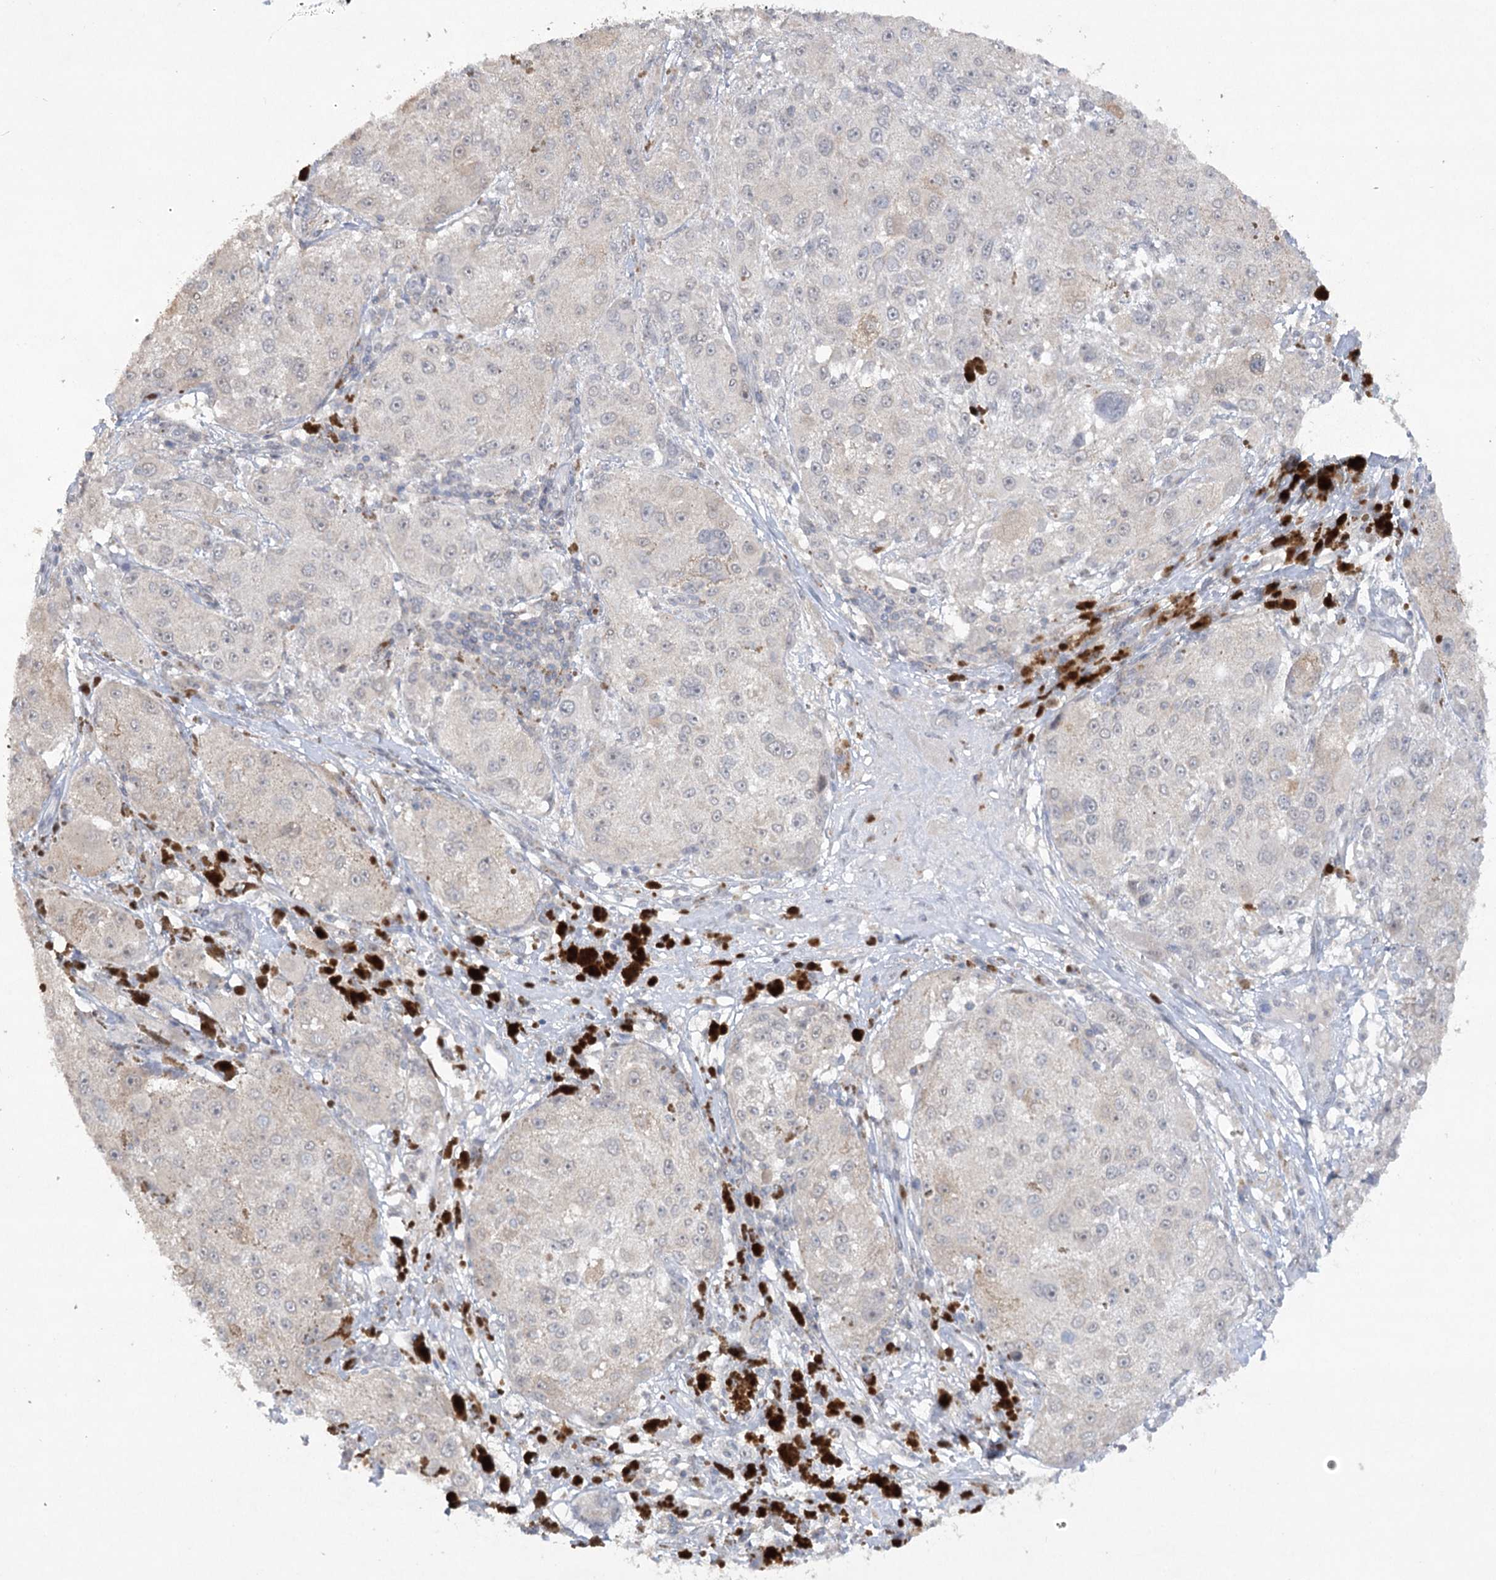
{"staining": {"intensity": "negative", "quantity": "none", "location": "none"}, "tissue": "melanoma", "cell_type": "Tumor cells", "image_type": "cancer", "snomed": [{"axis": "morphology", "description": "Necrosis, NOS"}, {"axis": "morphology", "description": "Malignant melanoma, NOS"}, {"axis": "topography", "description": "Skin"}], "caption": "There is no significant positivity in tumor cells of malignant melanoma.", "gene": "TRAF3IP1", "patient": {"sex": "female", "age": 87}}